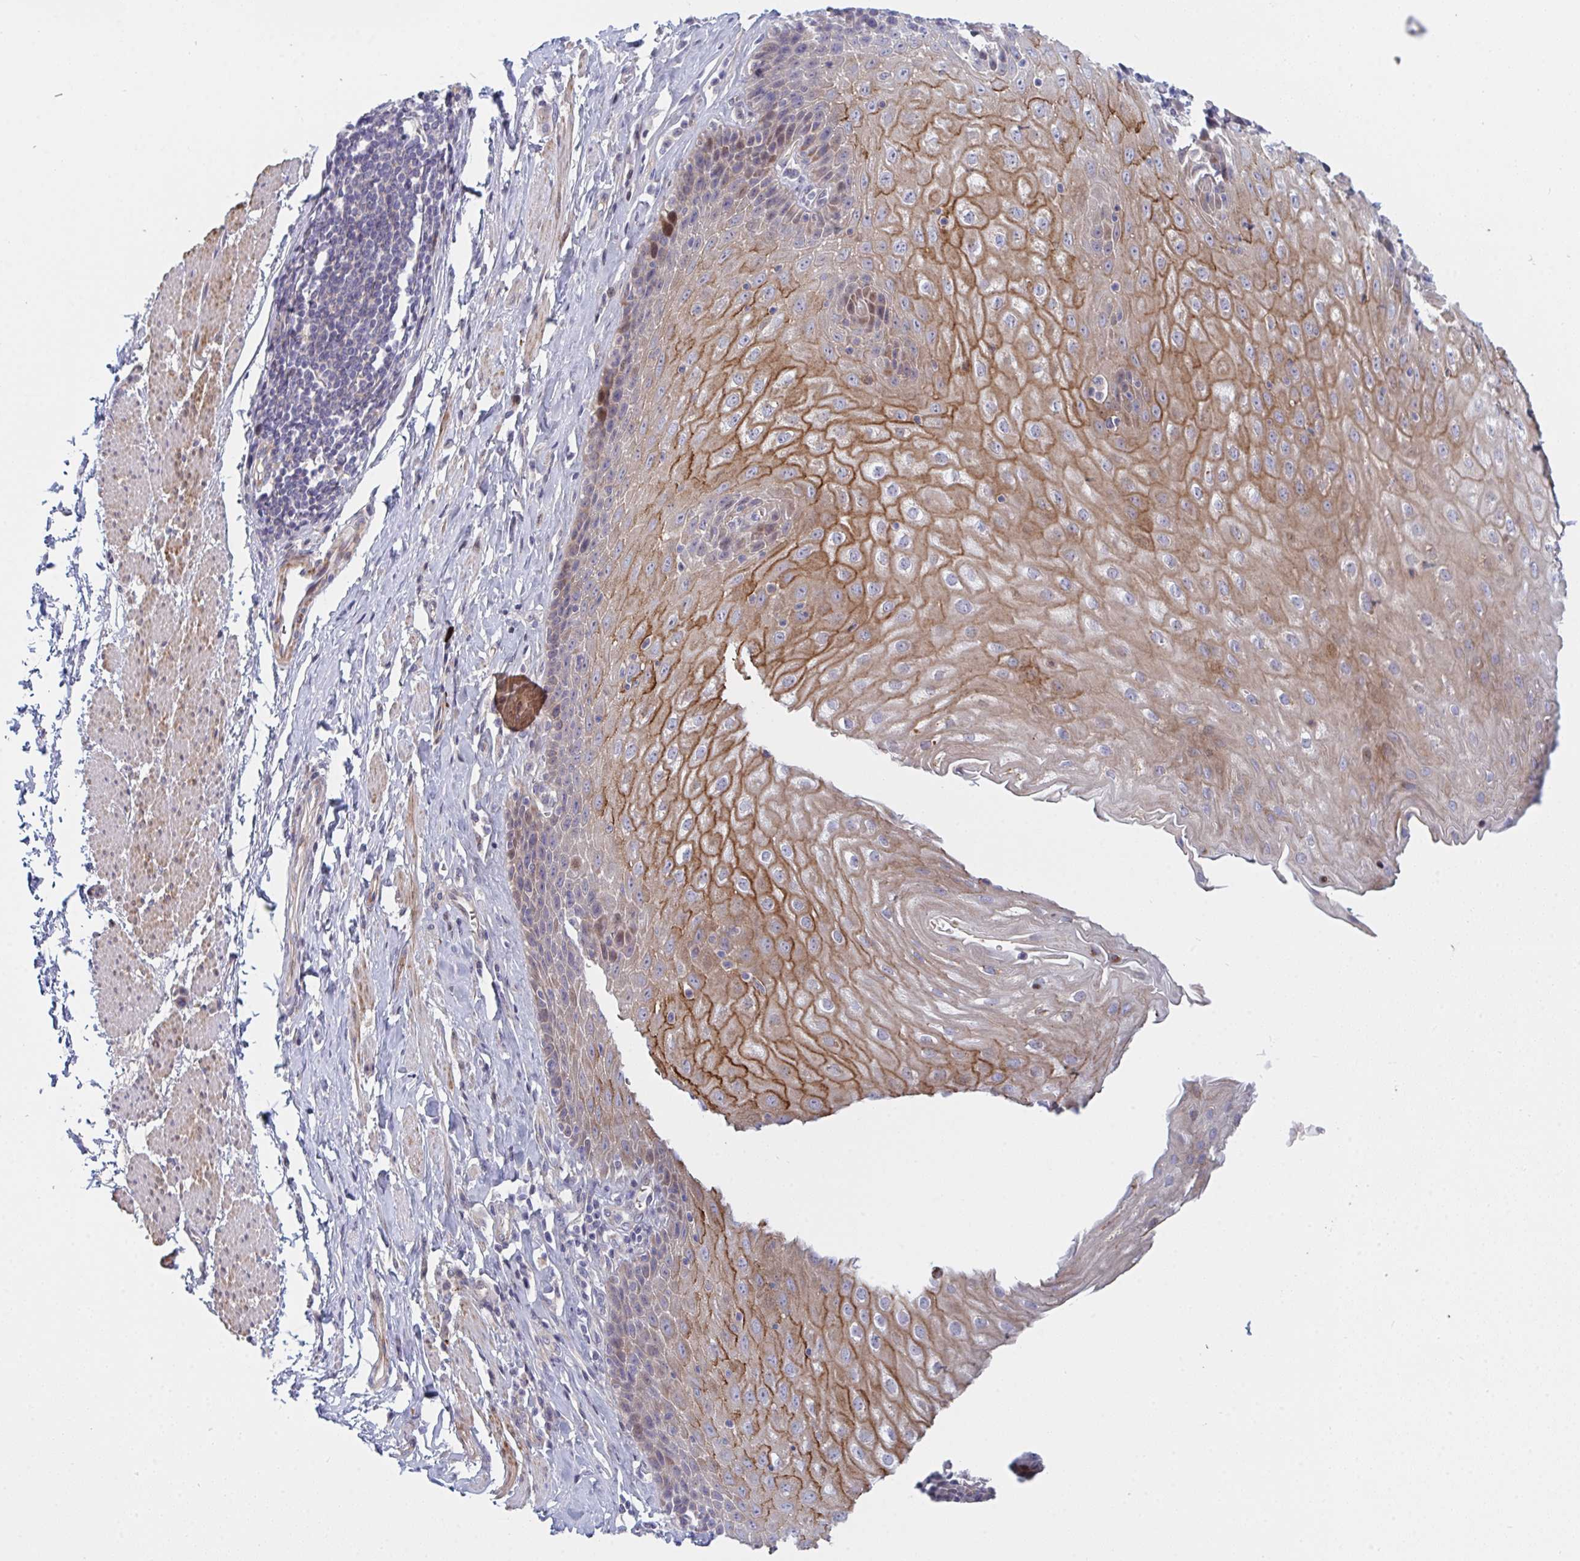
{"staining": {"intensity": "strong", "quantity": "25%-75%", "location": "cytoplasmic/membranous,nuclear"}, "tissue": "esophagus", "cell_type": "Squamous epithelial cells", "image_type": "normal", "snomed": [{"axis": "morphology", "description": "Normal tissue, NOS"}, {"axis": "topography", "description": "Esophagus"}], "caption": "Immunohistochemical staining of normal esophagus demonstrates 25%-75% levels of strong cytoplasmic/membranous,nuclear protein positivity in approximately 25%-75% of squamous epithelial cells.", "gene": "TNFSF4", "patient": {"sex": "female", "age": 61}}